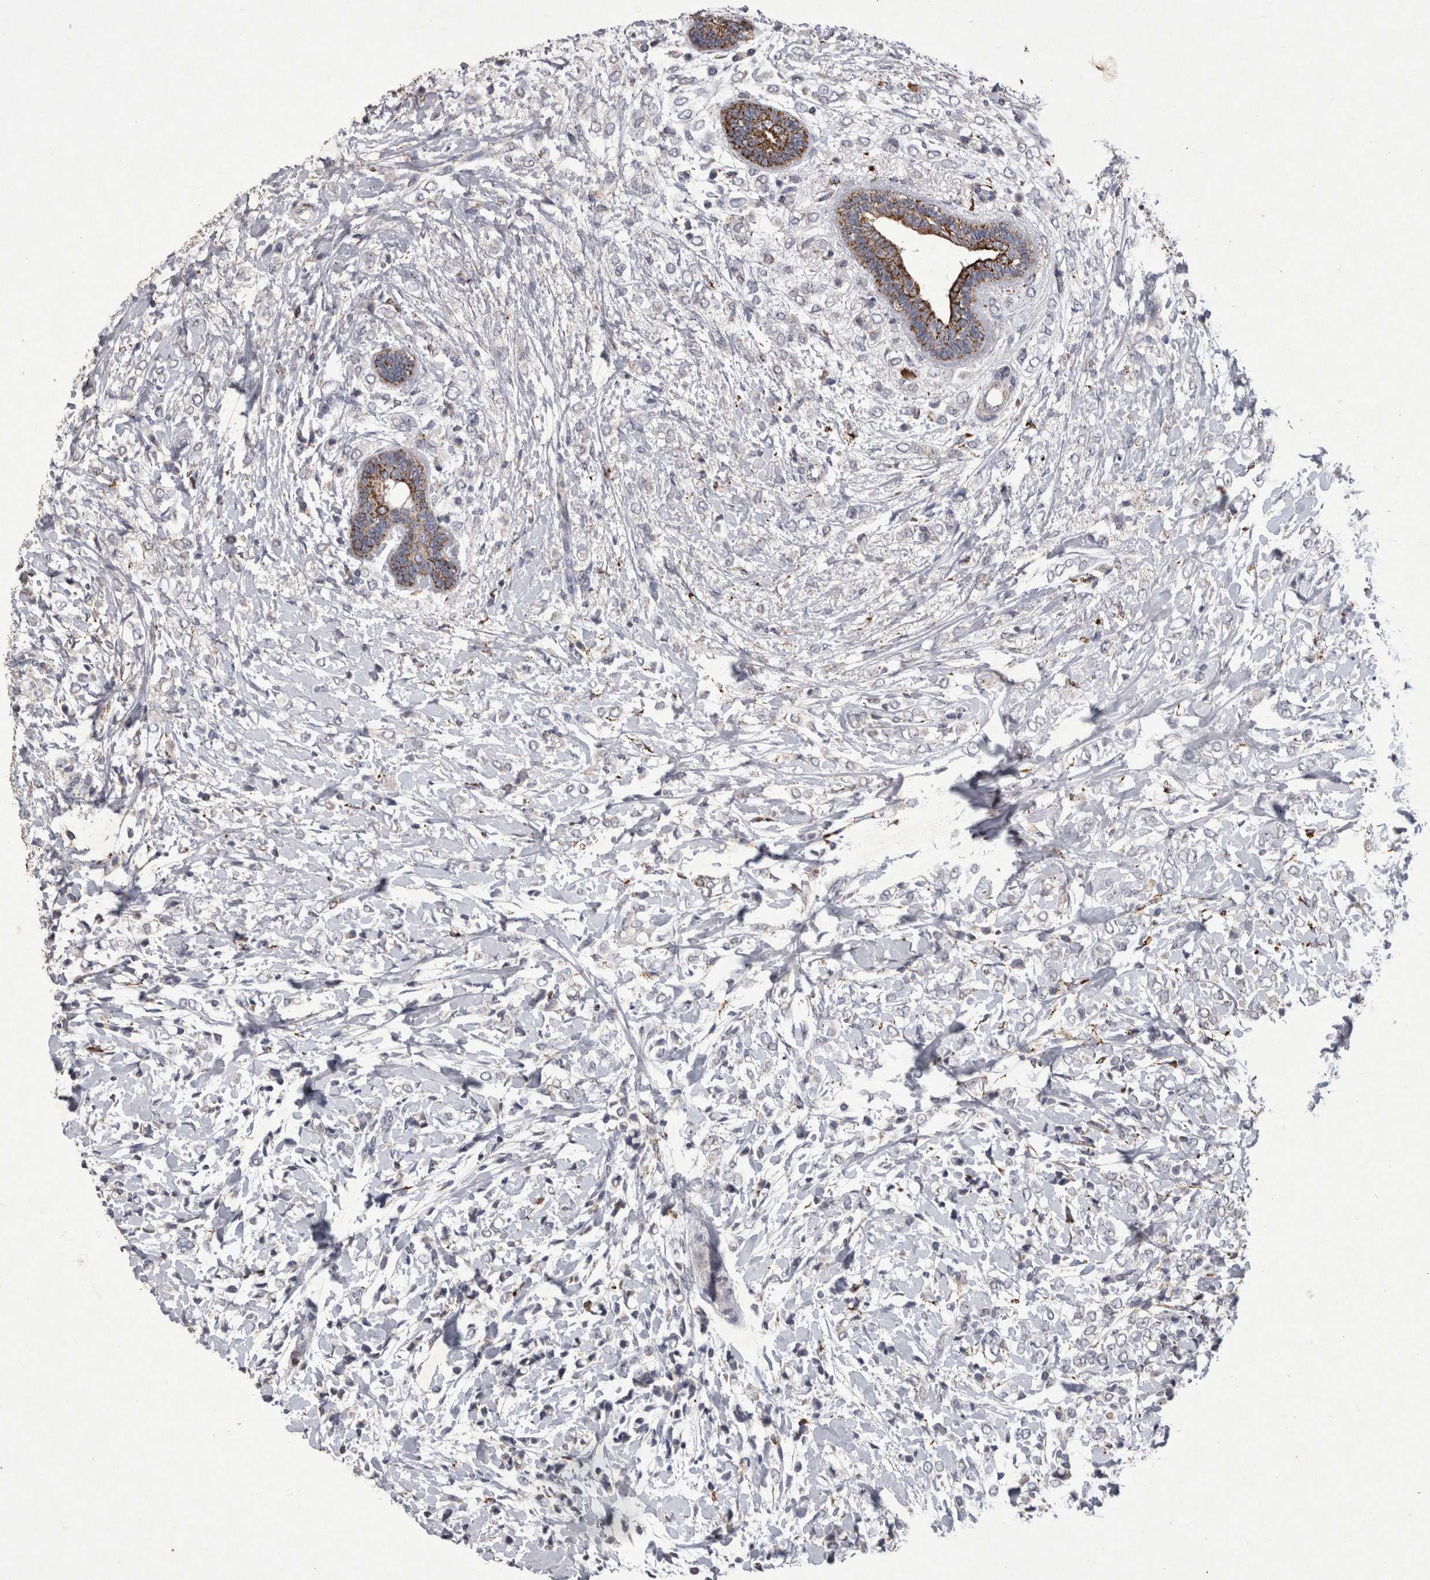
{"staining": {"intensity": "negative", "quantity": "none", "location": "none"}, "tissue": "breast cancer", "cell_type": "Tumor cells", "image_type": "cancer", "snomed": [{"axis": "morphology", "description": "Normal tissue, NOS"}, {"axis": "morphology", "description": "Lobular carcinoma"}, {"axis": "topography", "description": "Breast"}], "caption": "The photomicrograph exhibits no staining of tumor cells in breast cancer (lobular carcinoma).", "gene": "DKK3", "patient": {"sex": "female", "age": 47}}